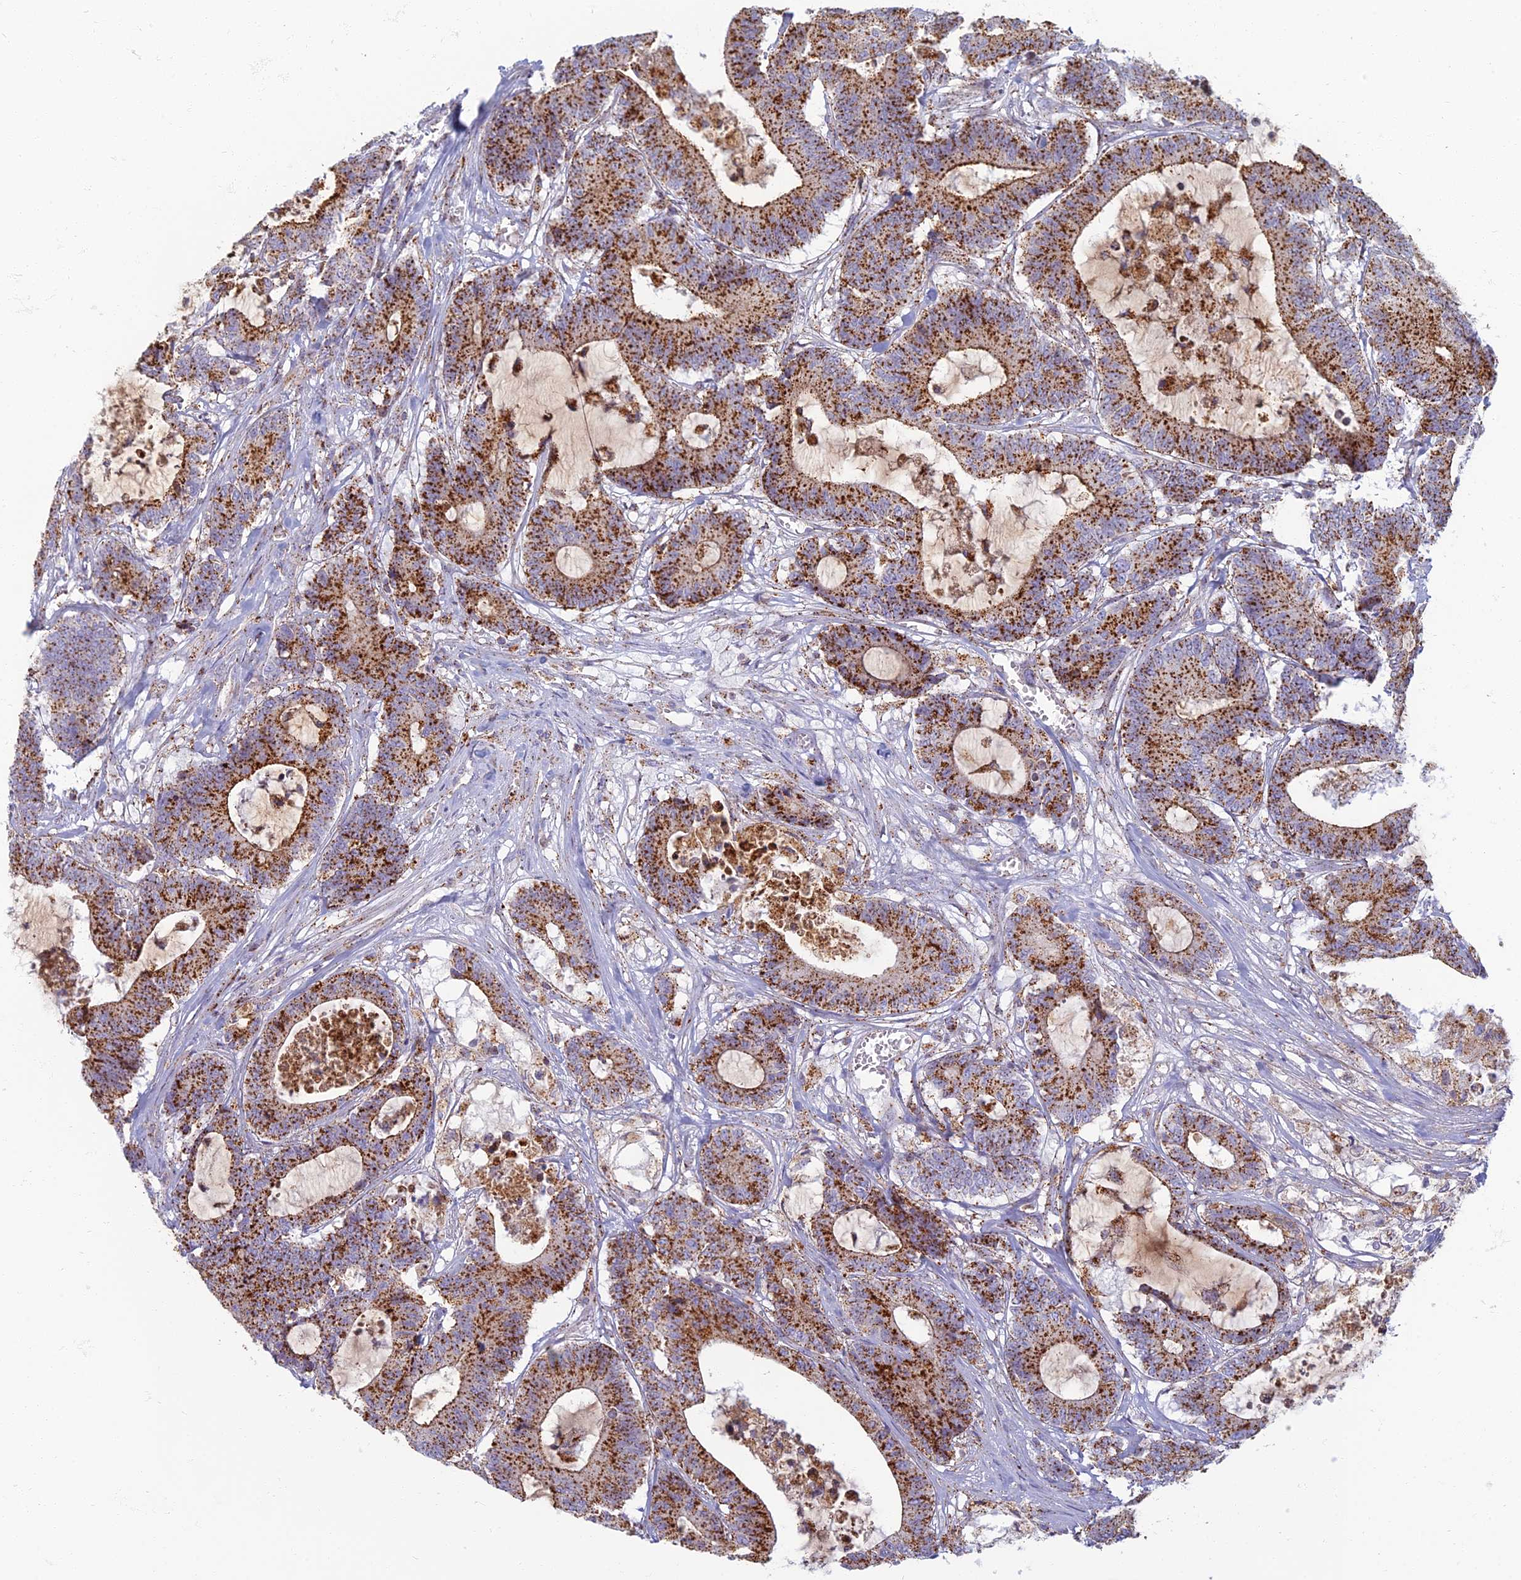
{"staining": {"intensity": "strong", "quantity": ">75%", "location": "cytoplasmic/membranous"}, "tissue": "colorectal cancer", "cell_type": "Tumor cells", "image_type": "cancer", "snomed": [{"axis": "morphology", "description": "Adenocarcinoma, NOS"}, {"axis": "topography", "description": "Colon"}], "caption": "About >75% of tumor cells in human adenocarcinoma (colorectal) exhibit strong cytoplasmic/membranous protein expression as visualized by brown immunohistochemical staining.", "gene": "CHMP4B", "patient": {"sex": "female", "age": 84}}